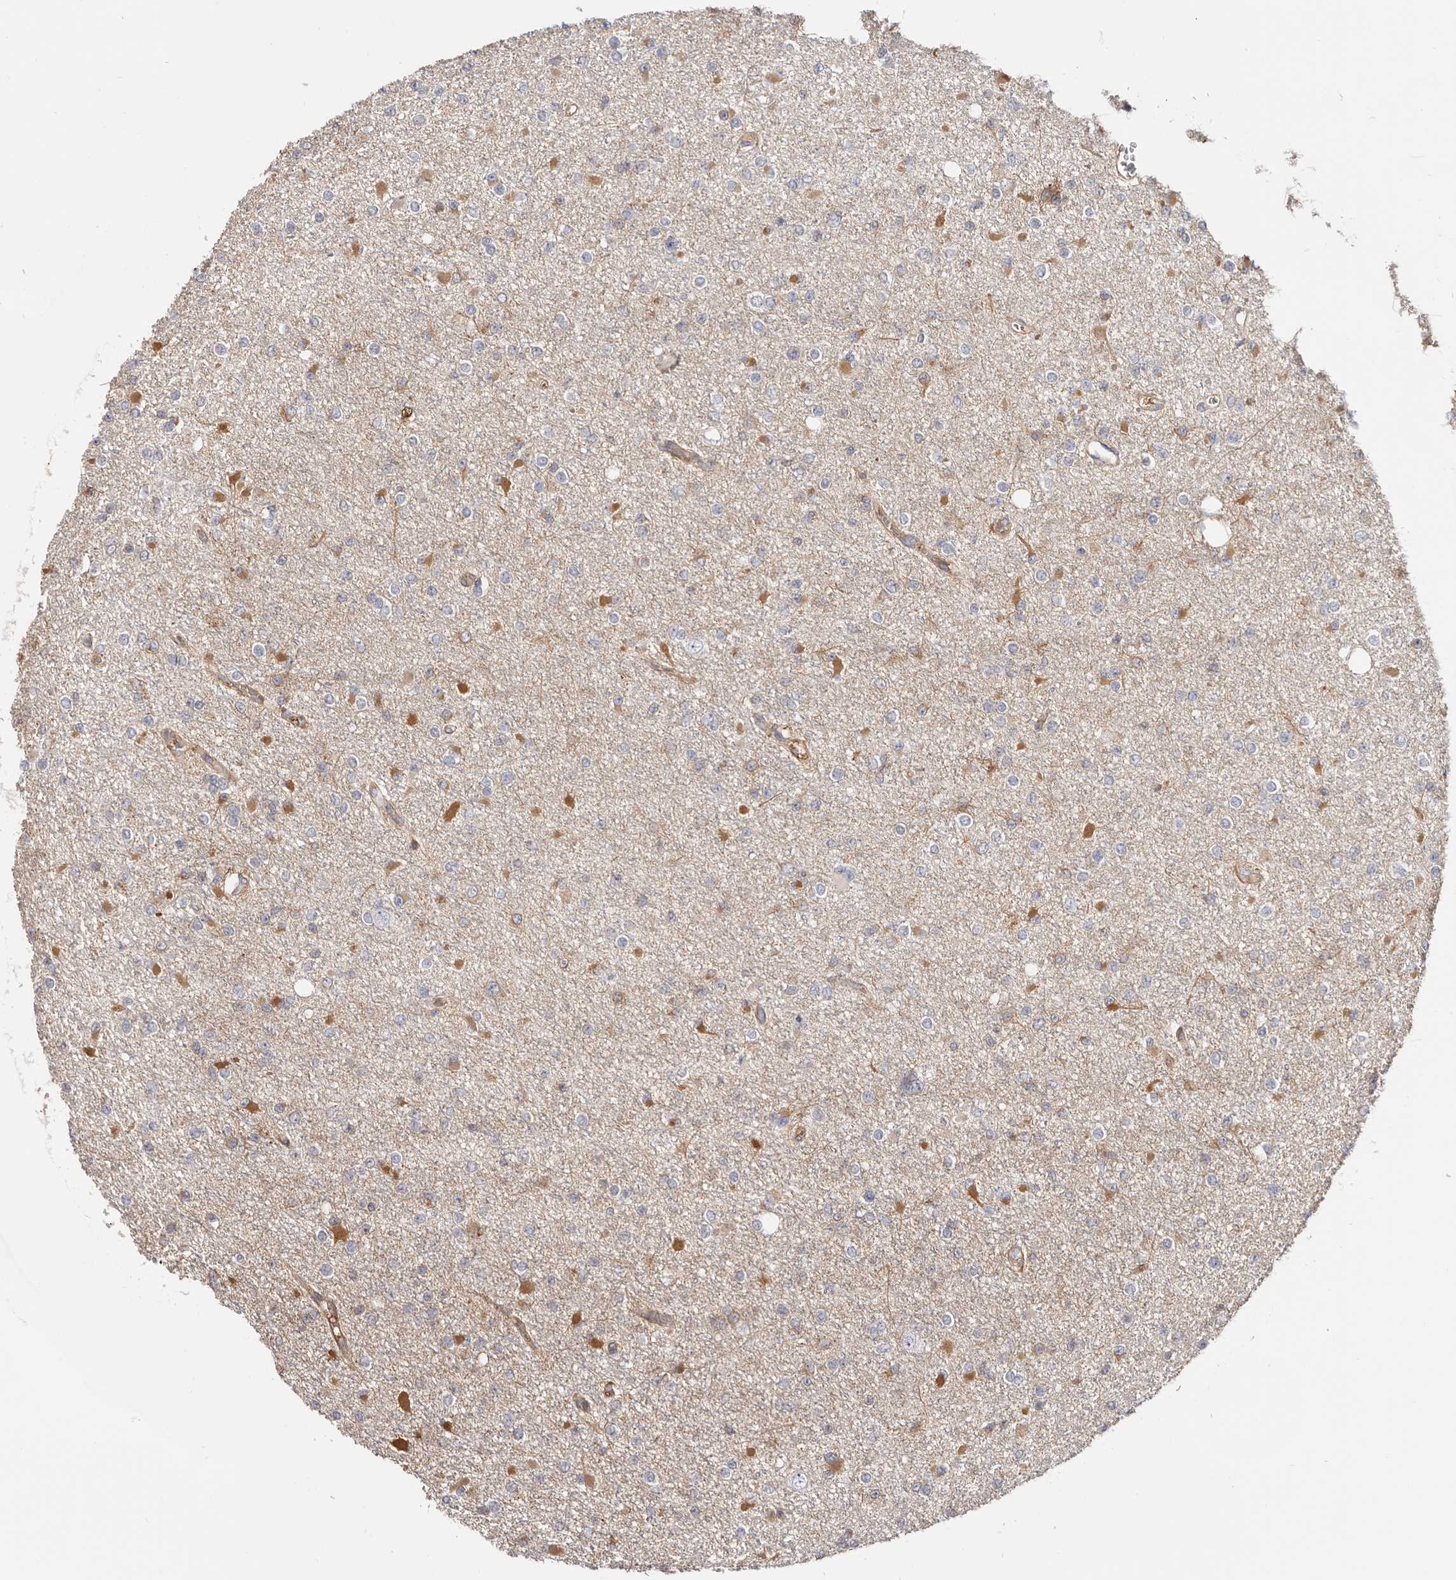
{"staining": {"intensity": "negative", "quantity": "none", "location": "none"}, "tissue": "glioma", "cell_type": "Tumor cells", "image_type": "cancer", "snomed": [{"axis": "morphology", "description": "Glioma, malignant, Low grade"}, {"axis": "topography", "description": "Brain"}], "caption": "Human glioma stained for a protein using IHC reveals no staining in tumor cells.", "gene": "LAP3", "patient": {"sex": "female", "age": 22}}